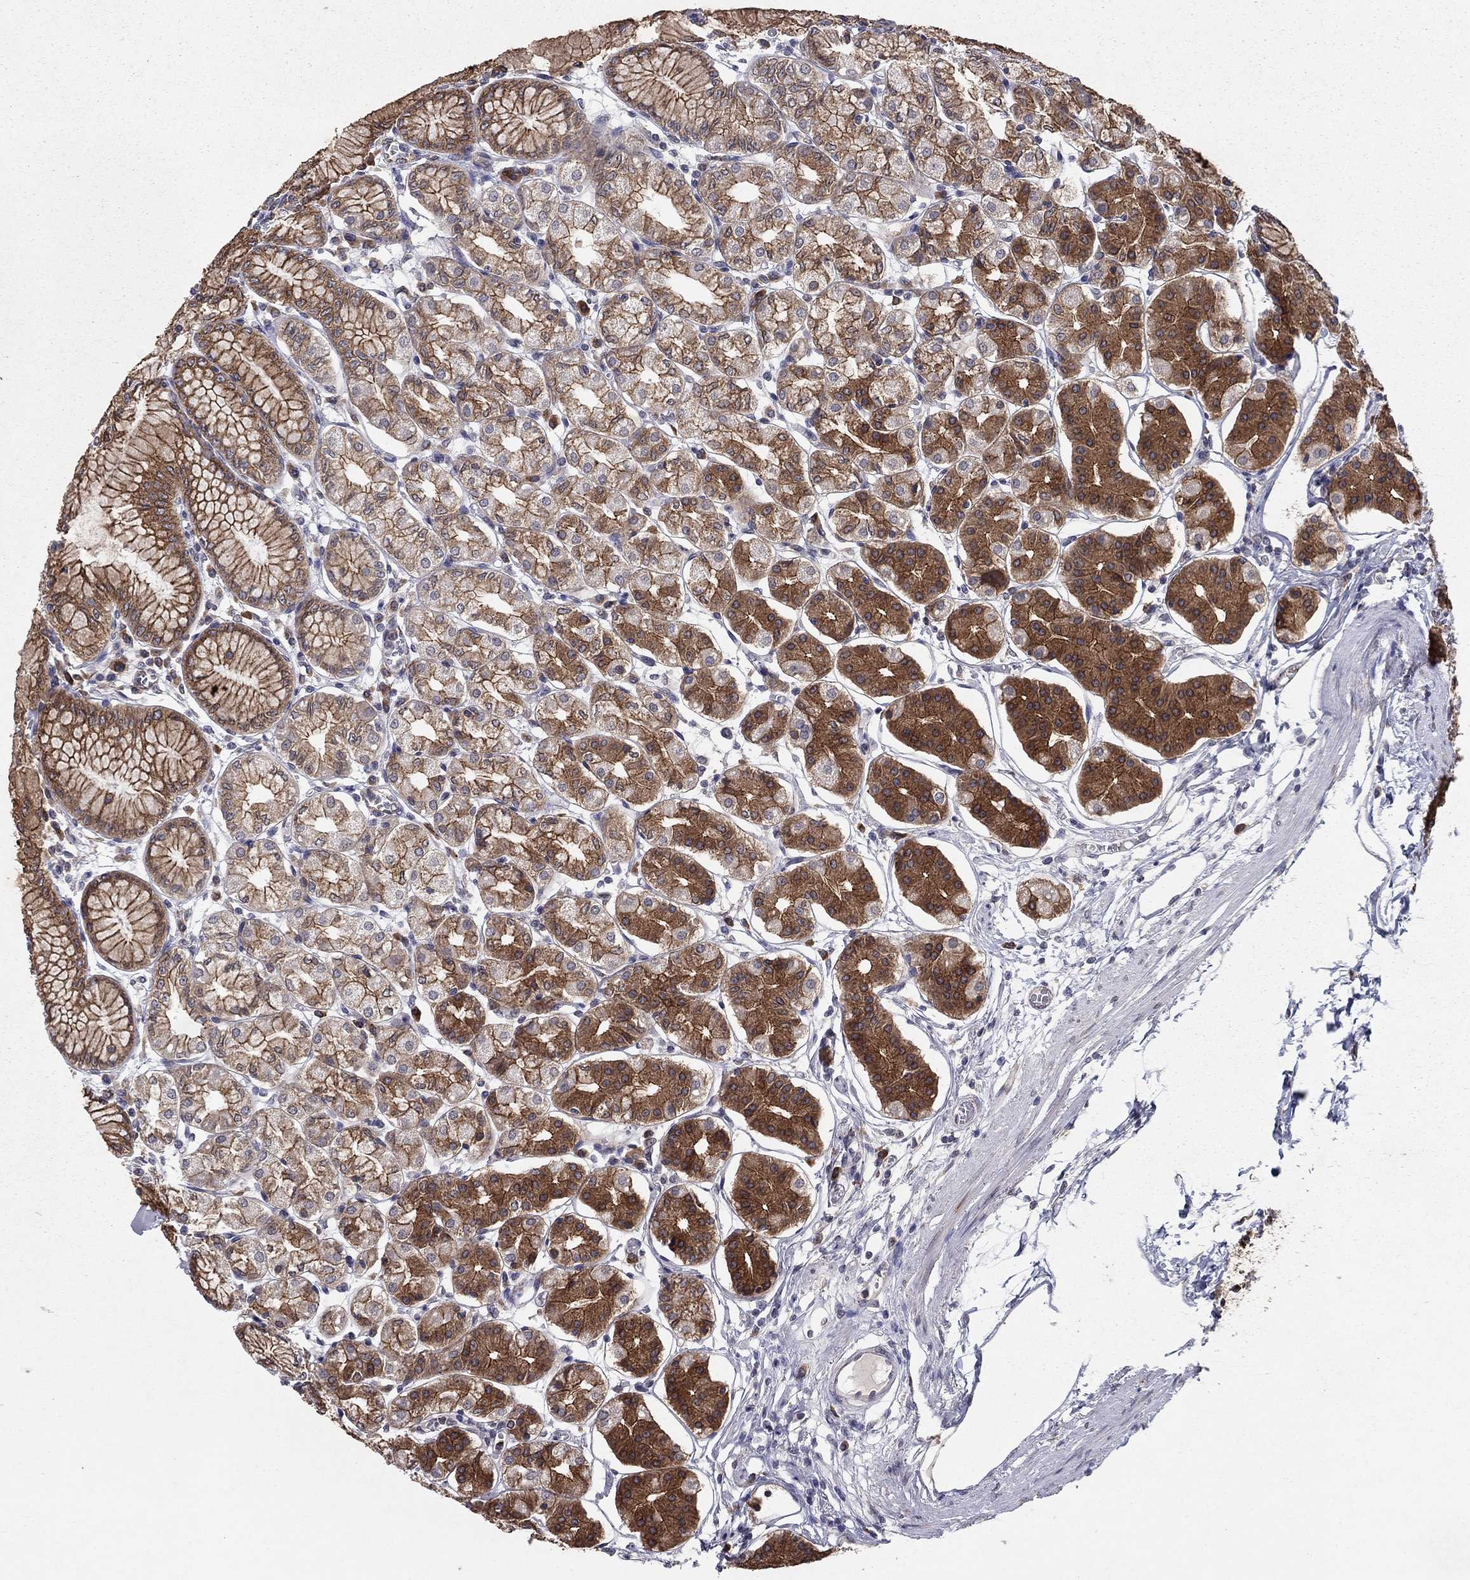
{"staining": {"intensity": "strong", "quantity": ">75%", "location": "cytoplasmic/membranous"}, "tissue": "stomach", "cell_type": "Glandular cells", "image_type": "normal", "snomed": [{"axis": "morphology", "description": "Normal tissue, NOS"}, {"axis": "topography", "description": "Skeletal muscle"}, {"axis": "topography", "description": "Stomach"}], "caption": "Immunohistochemistry (IHC) (DAB (3,3'-diaminobenzidine)) staining of normal stomach exhibits strong cytoplasmic/membranous protein positivity in approximately >75% of glandular cells.", "gene": "YIF1A", "patient": {"sex": "female", "age": 57}}